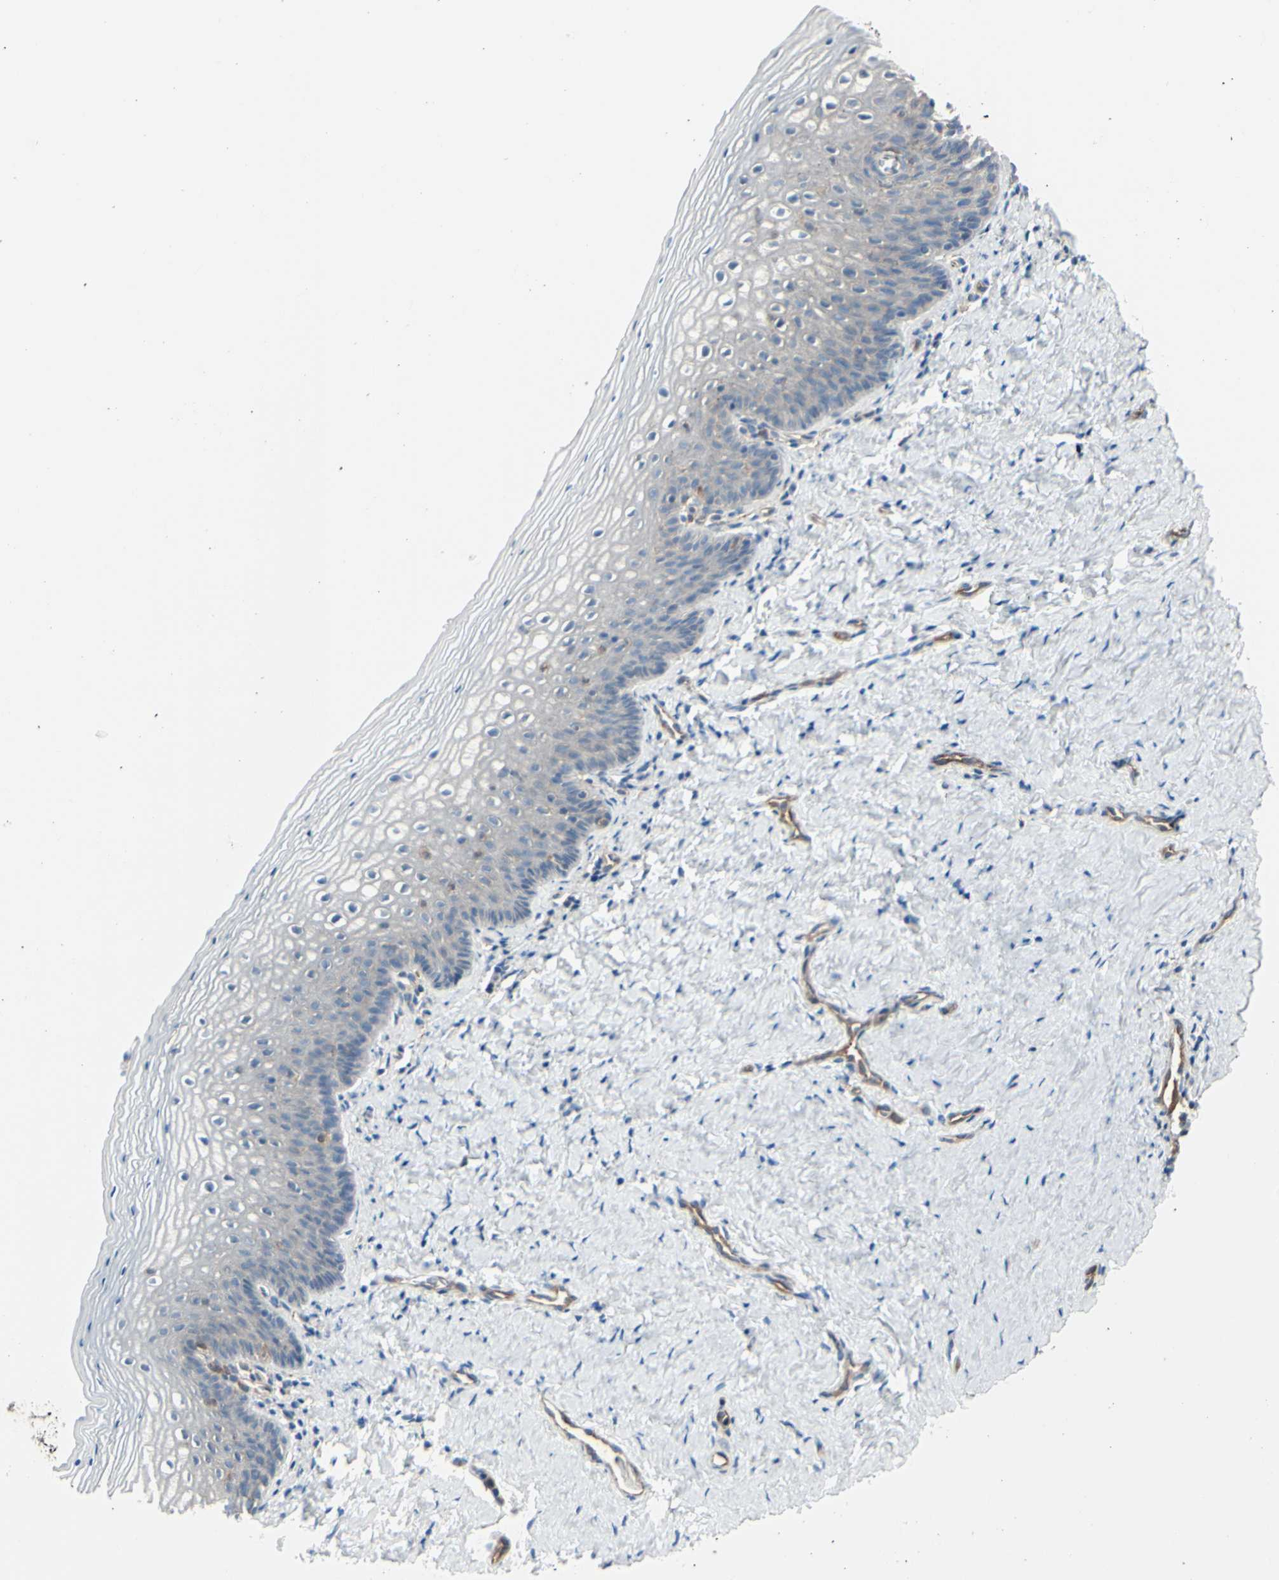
{"staining": {"intensity": "weak", "quantity": "<25%", "location": "cytoplasmic/membranous"}, "tissue": "vagina", "cell_type": "Squamous epithelial cells", "image_type": "normal", "snomed": [{"axis": "morphology", "description": "Normal tissue, NOS"}, {"axis": "topography", "description": "Vagina"}], "caption": "This histopathology image is of benign vagina stained with immunohistochemistry to label a protein in brown with the nuclei are counter-stained blue. There is no expression in squamous epithelial cells.", "gene": "IGSF9B", "patient": {"sex": "female", "age": 46}}